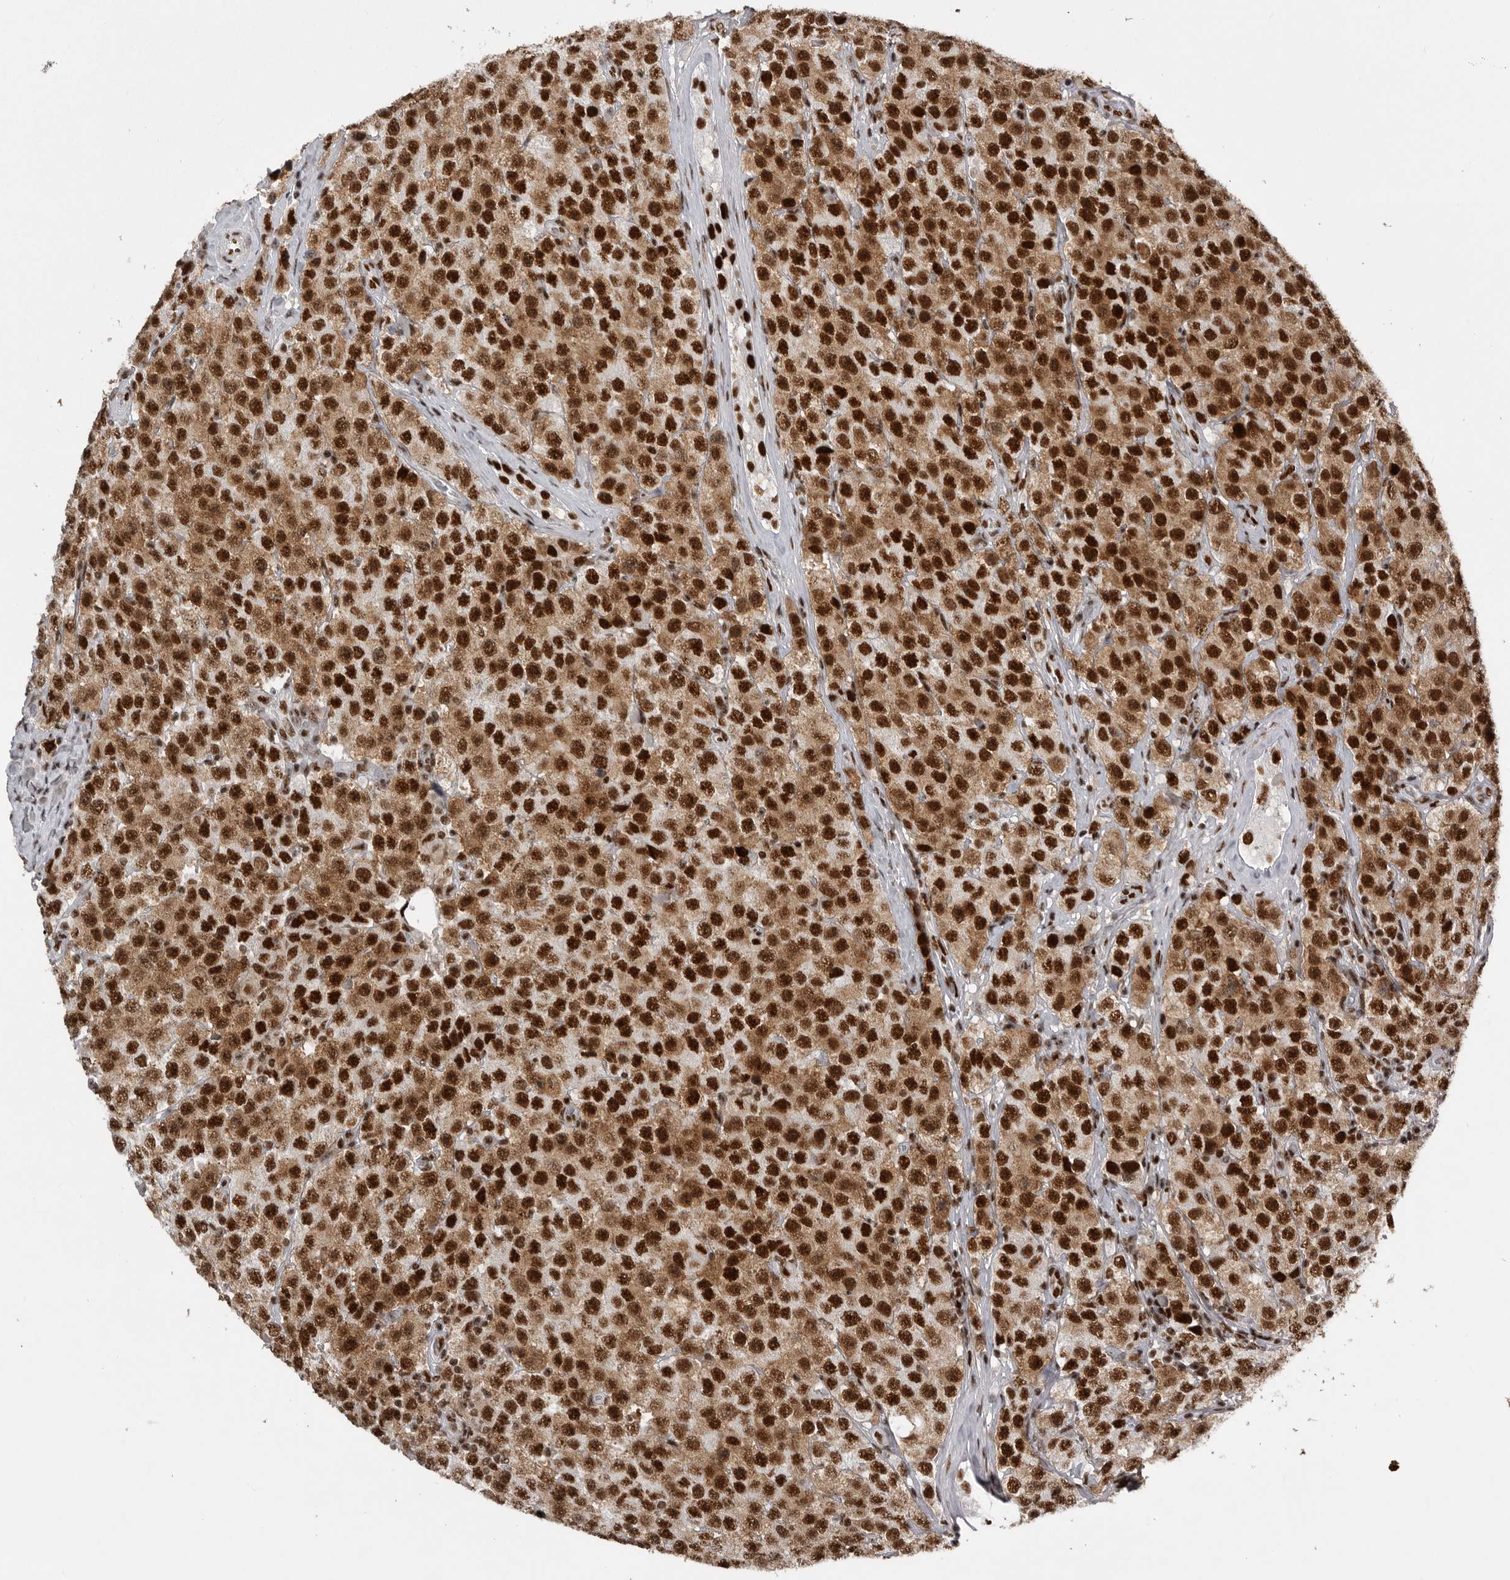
{"staining": {"intensity": "strong", "quantity": ">75%", "location": "cytoplasmic/membranous,nuclear"}, "tissue": "testis cancer", "cell_type": "Tumor cells", "image_type": "cancer", "snomed": [{"axis": "morphology", "description": "Seminoma, NOS"}, {"axis": "morphology", "description": "Carcinoma, Embryonal, NOS"}, {"axis": "topography", "description": "Testis"}], "caption": "This is an image of IHC staining of seminoma (testis), which shows strong positivity in the cytoplasmic/membranous and nuclear of tumor cells.", "gene": "PPP1R8", "patient": {"sex": "male", "age": 28}}